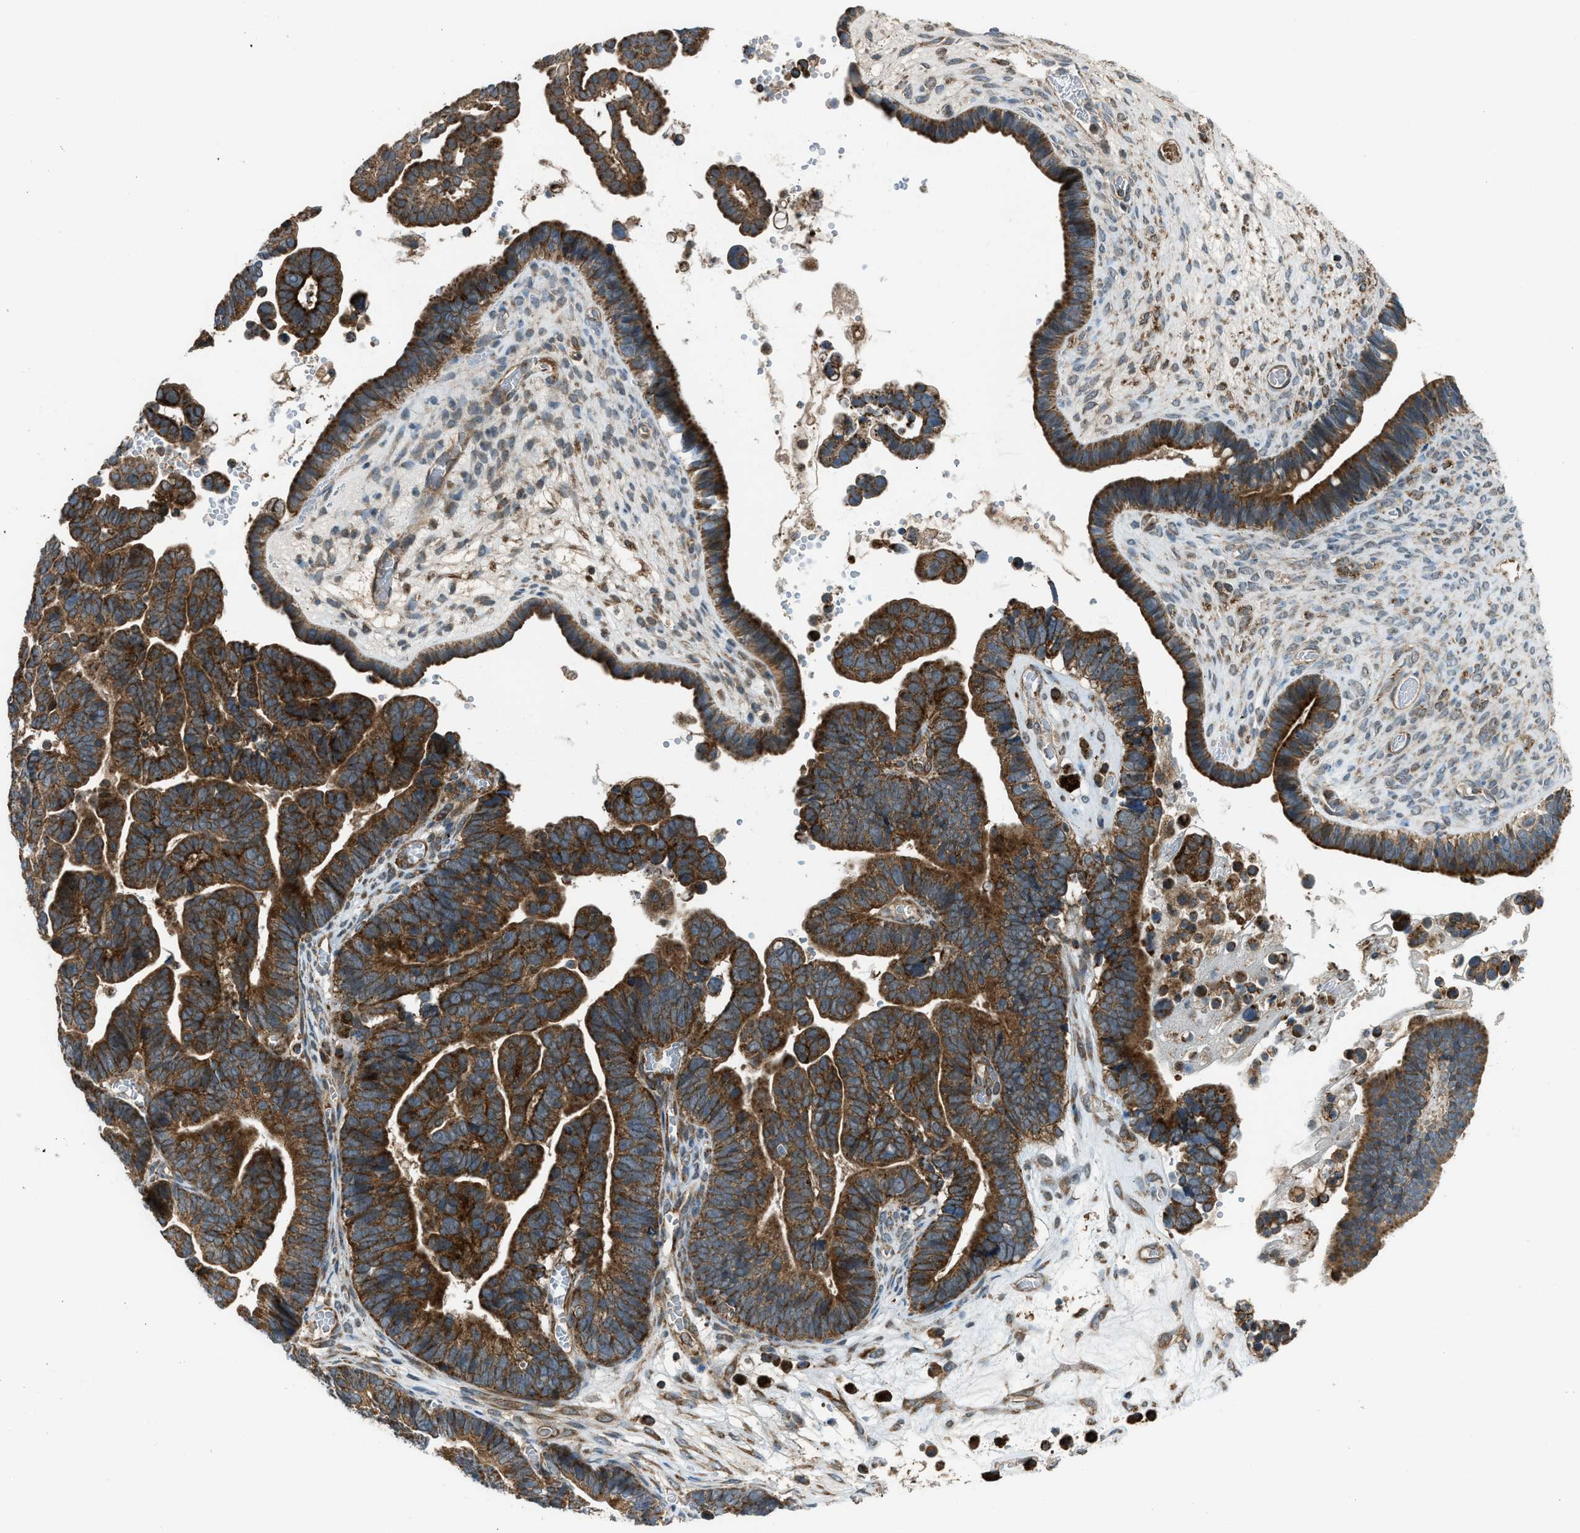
{"staining": {"intensity": "strong", "quantity": ">75%", "location": "cytoplasmic/membranous"}, "tissue": "ovarian cancer", "cell_type": "Tumor cells", "image_type": "cancer", "snomed": [{"axis": "morphology", "description": "Cystadenocarcinoma, serous, NOS"}, {"axis": "topography", "description": "Ovary"}], "caption": "This image shows immunohistochemistry staining of human ovarian cancer, with high strong cytoplasmic/membranous positivity in about >75% of tumor cells.", "gene": "SESN2", "patient": {"sex": "female", "age": 56}}